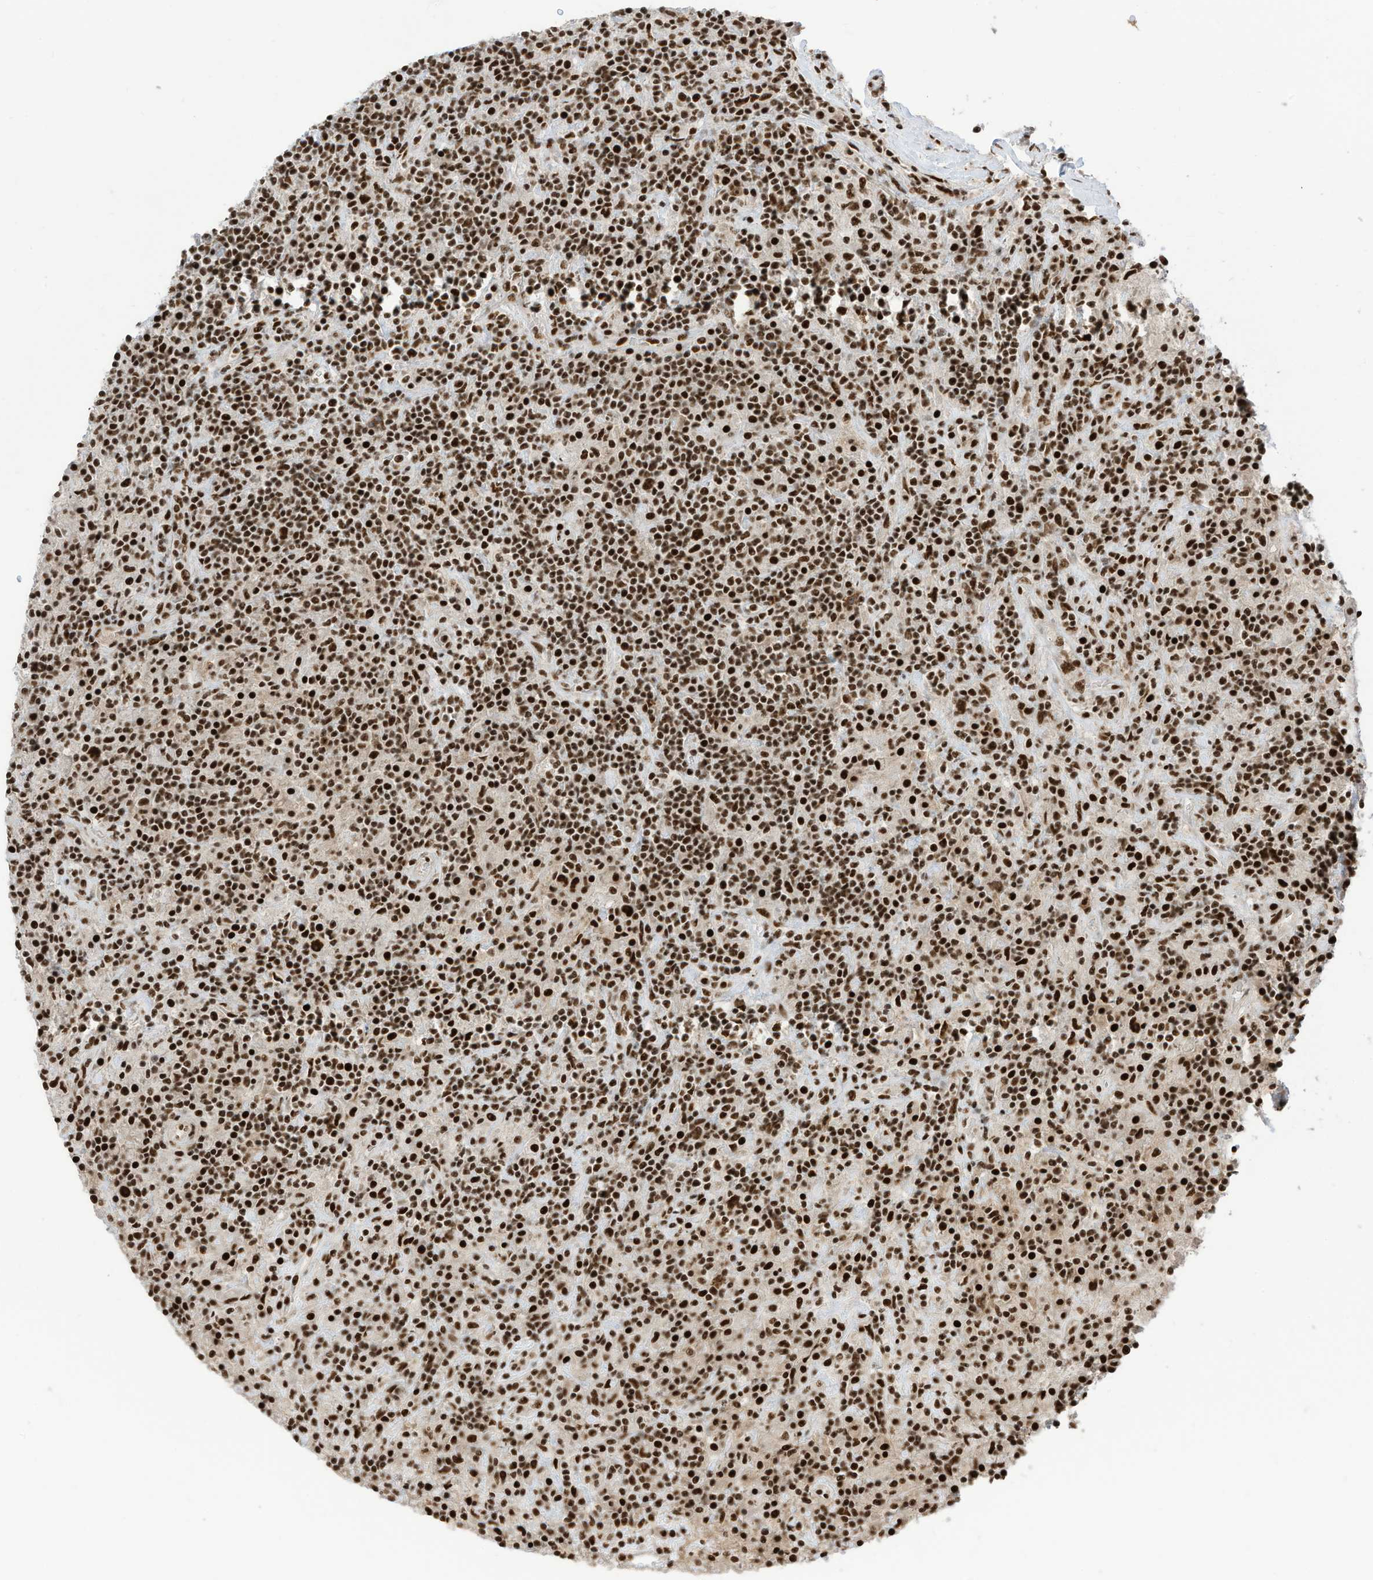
{"staining": {"intensity": "strong", "quantity": ">75%", "location": "nuclear"}, "tissue": "lymphoma", "cell_type": "Tumor cells", "image_type": "cancer", "snomed": [{"axis": "morphology", "description": "Hodgkin's disease, NOS"}, {"axis": "topography", "description": "Lymph node"}], "caption": "Tumor cells exhibit high levels of strong nuclear staining in about >75% of cells in human Hodgkin's disease.", "gene": "SF3A3", "patient": {"sex": "male", "age": 70}}